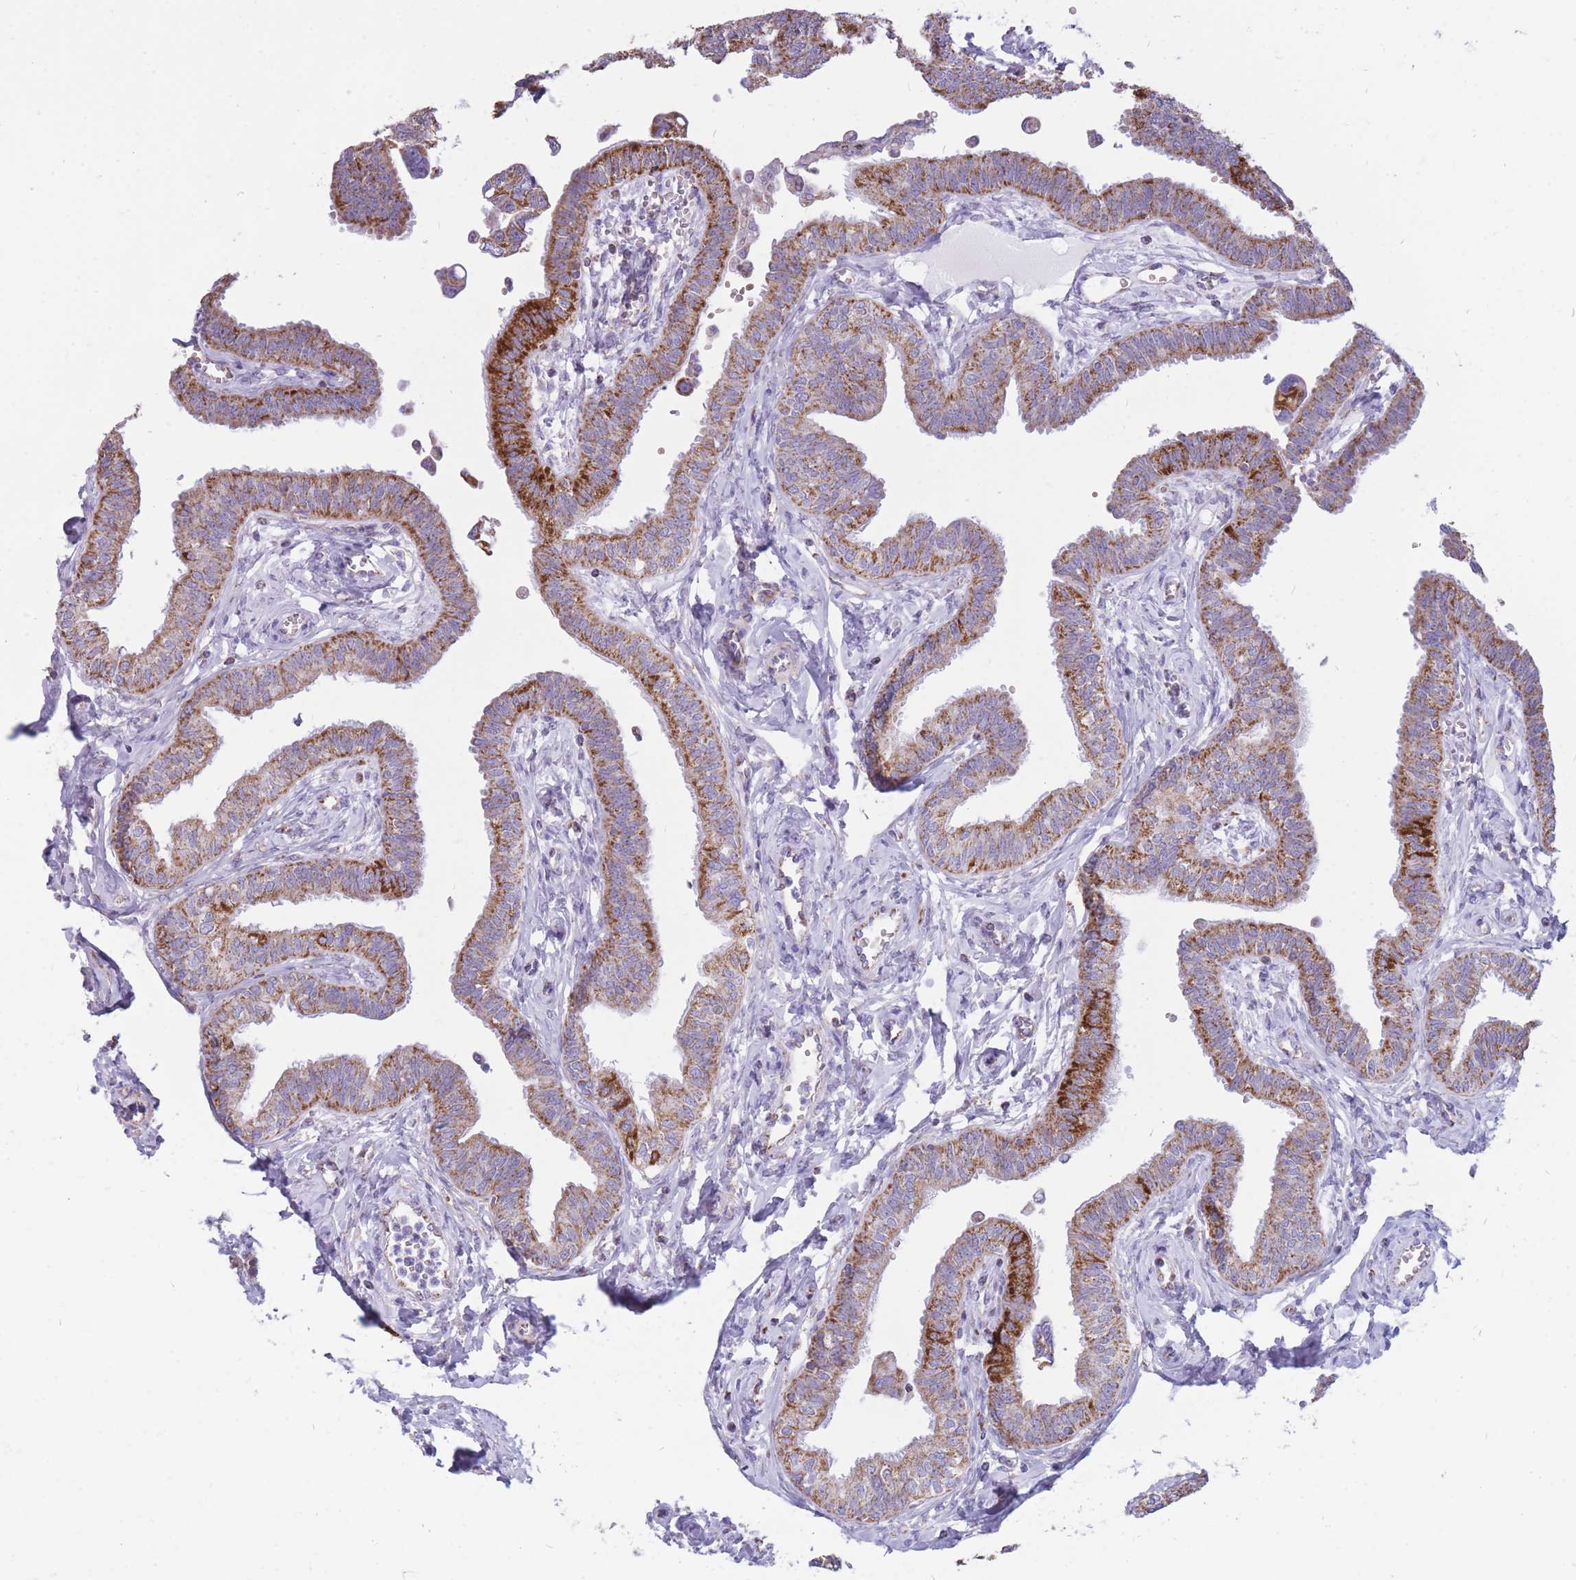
{"staining": {"intensity": "moderate", "quantity": ">75%", "location": "cytoplasmic/membranous"}, "tissue": "fallopian tube", "cell_type": "Glandular cells", "image_type": "normal", "snomed": [{"axis": "morphology", "description": "Normal tissue, NOS"}, {"axis": "morphology", "description": "Carcinoma, NOS"}, {"axis": "topography", "description": "Fallopian tube"}, {"axis": "topography", "description": "Ovary"}], "caption": "An immunohistochemistry (IHC) histopathology image of benign tissue is shown. Protein staining in brown labels moderate cytoplasmic/membranous positivity in fallopian tube within glandular cells.", "gene": "PCSK1", "patient": {"sex": "female", "age": 59}}